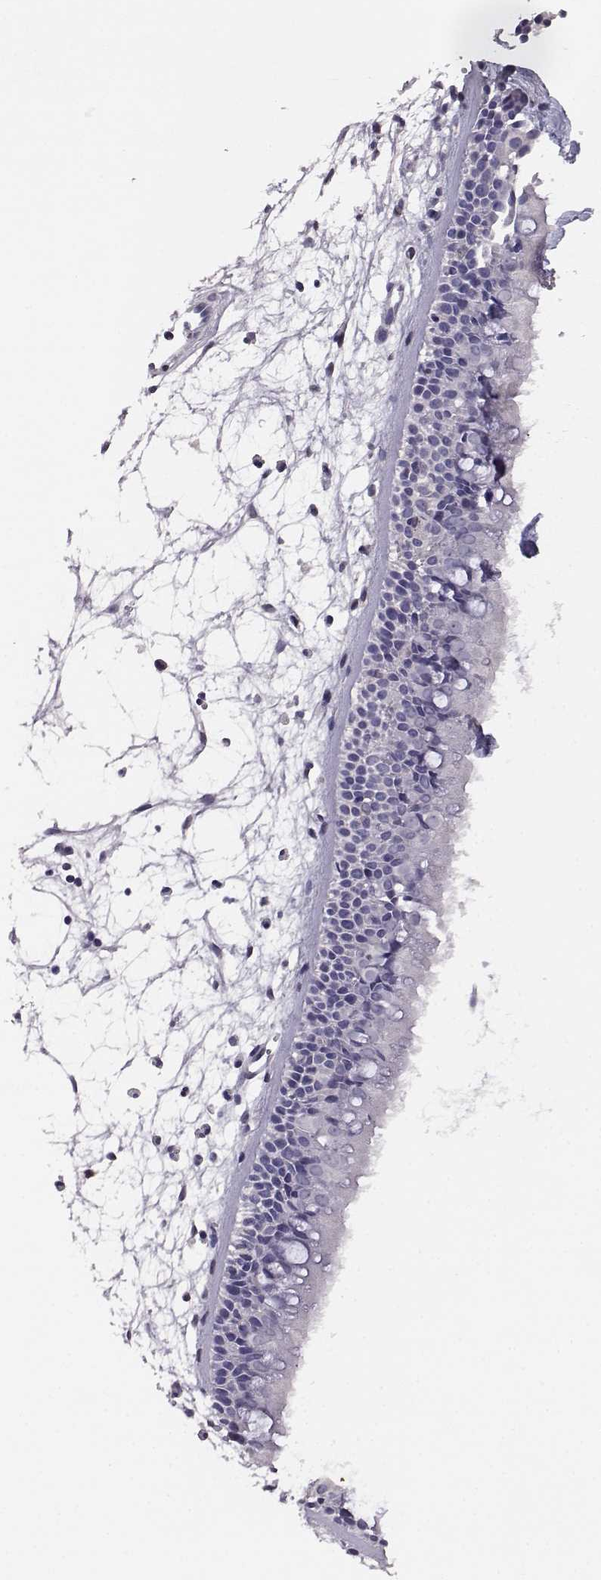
{"staining": {"intensity": "negative", "quantity": "none", "location": "none"}, "tissue": "nasopharynx", "cell_type": "Respiratory epithelial cells", "image_type": "normal", "snomed": [{"axis": "morphology", "description": "Normal tissue, NOS"}, {"axis": "topography", "description": "Nasopharynx"}], "caption": "Nasopharynx stained for a protein using IHC displays no staining respiratory epithelial cells.", "gene": "AKR1B1", "patient": {"sex": "female", "age": 68}}